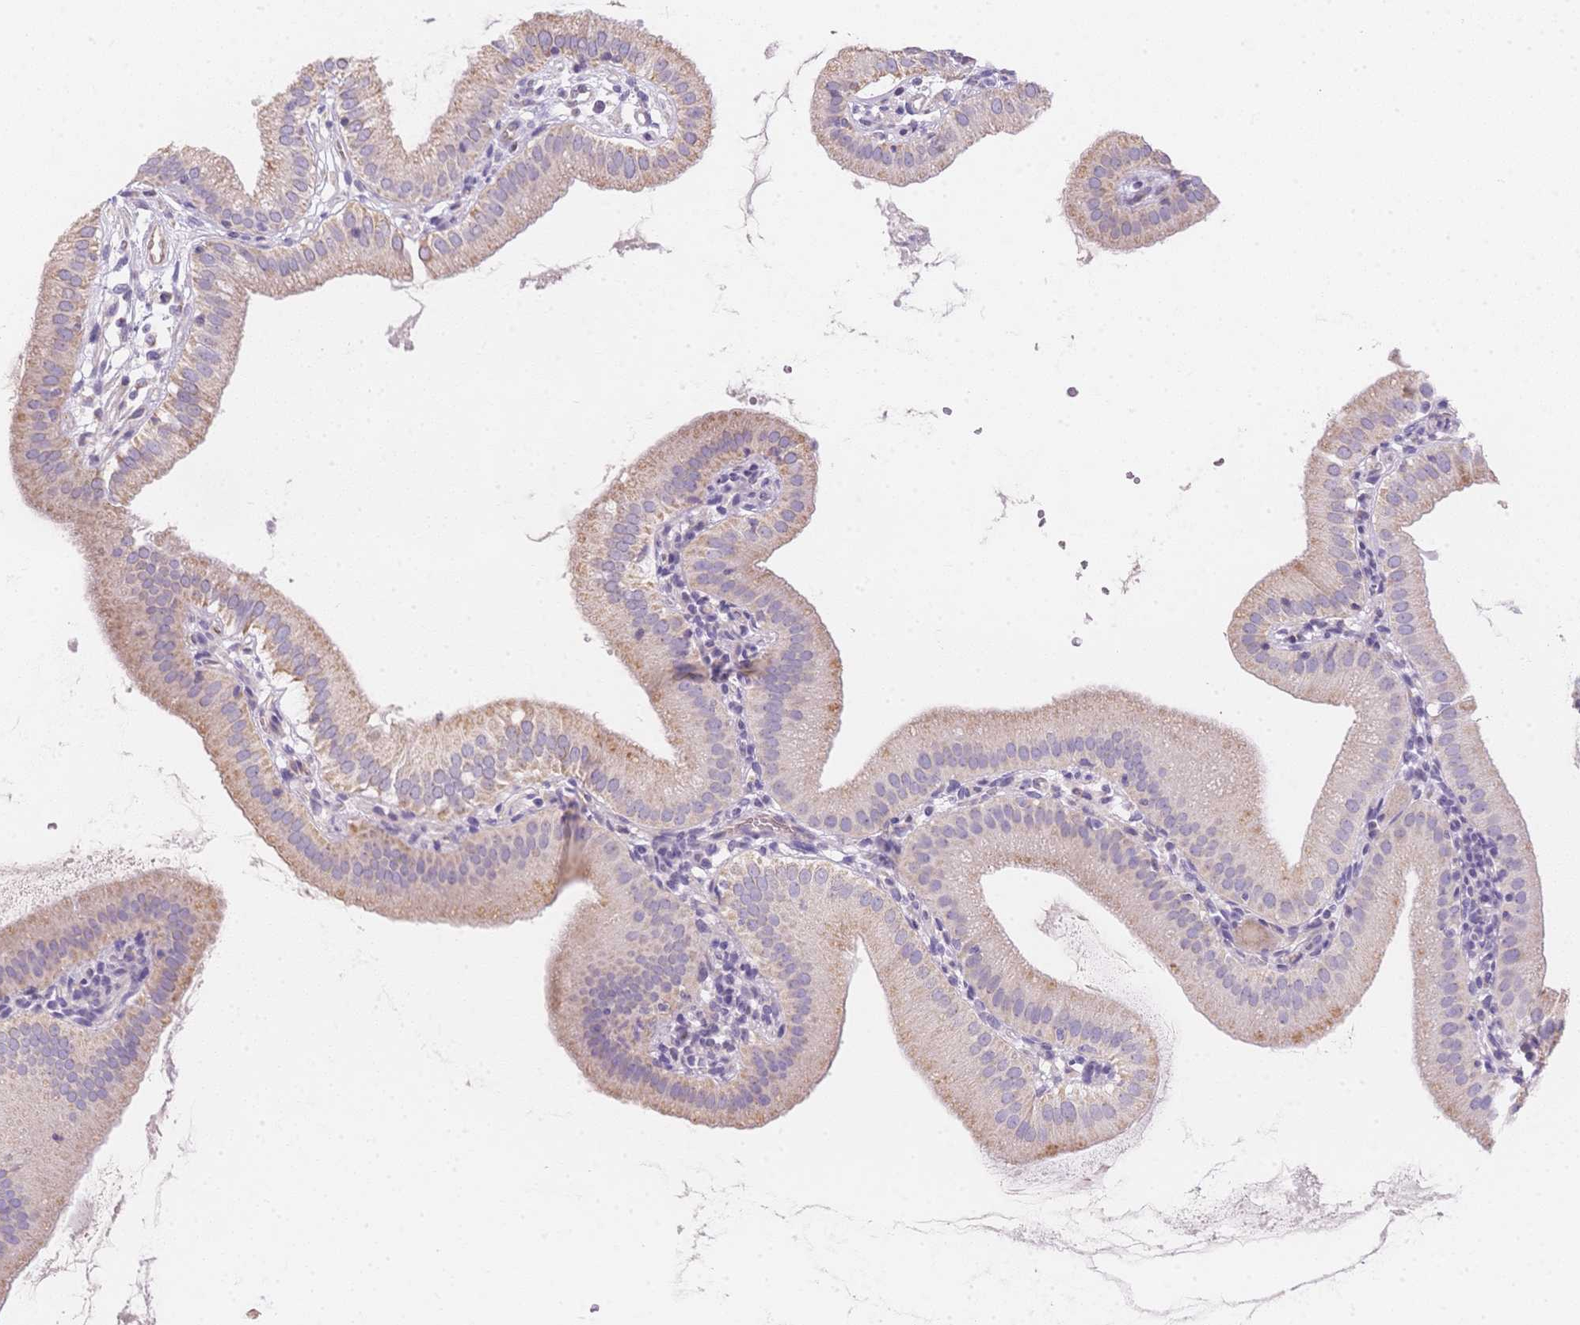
{"staining": {"intensity": "weak", "quantity": ">75%", "location": "cytoplasmic/membranous"}, "tissue": "gallbladder", "cell_type": "Glandular cells", "image_type": "normal", "snomed": [{"axis": "morphology", "description": "Normal tissue, NOS"}, {"axis": "topography", "description": "Gallbladder"}], "caption": "A low amount of weak cytoplasmic/membranous expression is appreciated in about >75% of glandular cells in normal gallbladder.", "gene": "SMYD1", "patient": {"sex": "female", "age": 65}}